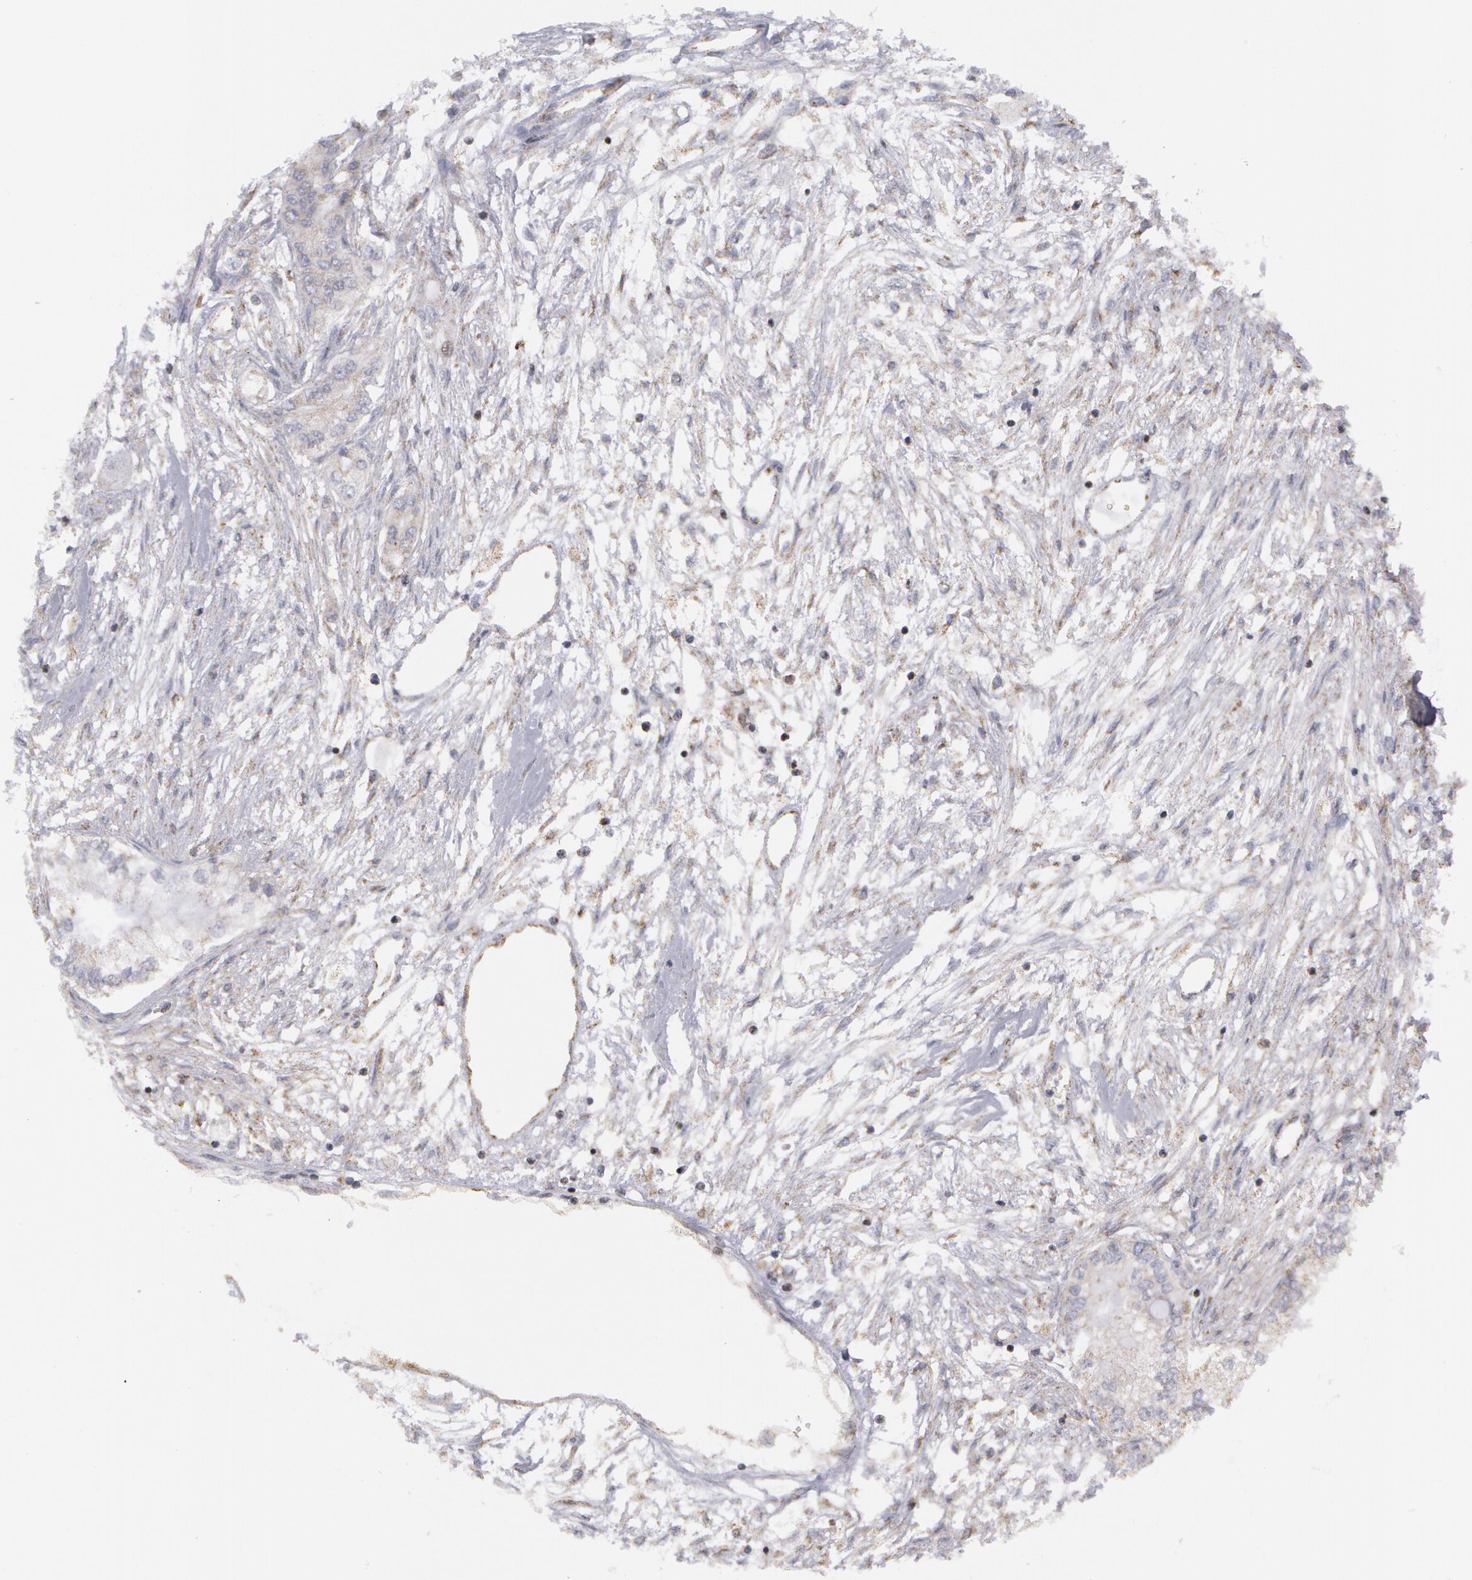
{"staining": {"intensity": "negative", "quantity": "none", "location": "none"}, "tissue": "pancreatic cancer", "cell_type": "Tumor cells", "image_type": "cancer", "snomed": [{"axis": "morphology", "description": "Adenocarcinoma, NOS"}, {"axis": "topography", "description": "Pancreas"}], "caption": "This is a image of IHC staining of pancreatic cancer (adenocarcinoma), which shows no positivity in tumor cells.", "gene": "ERBB2", "patient": {"sex": "male", "age": 79}}